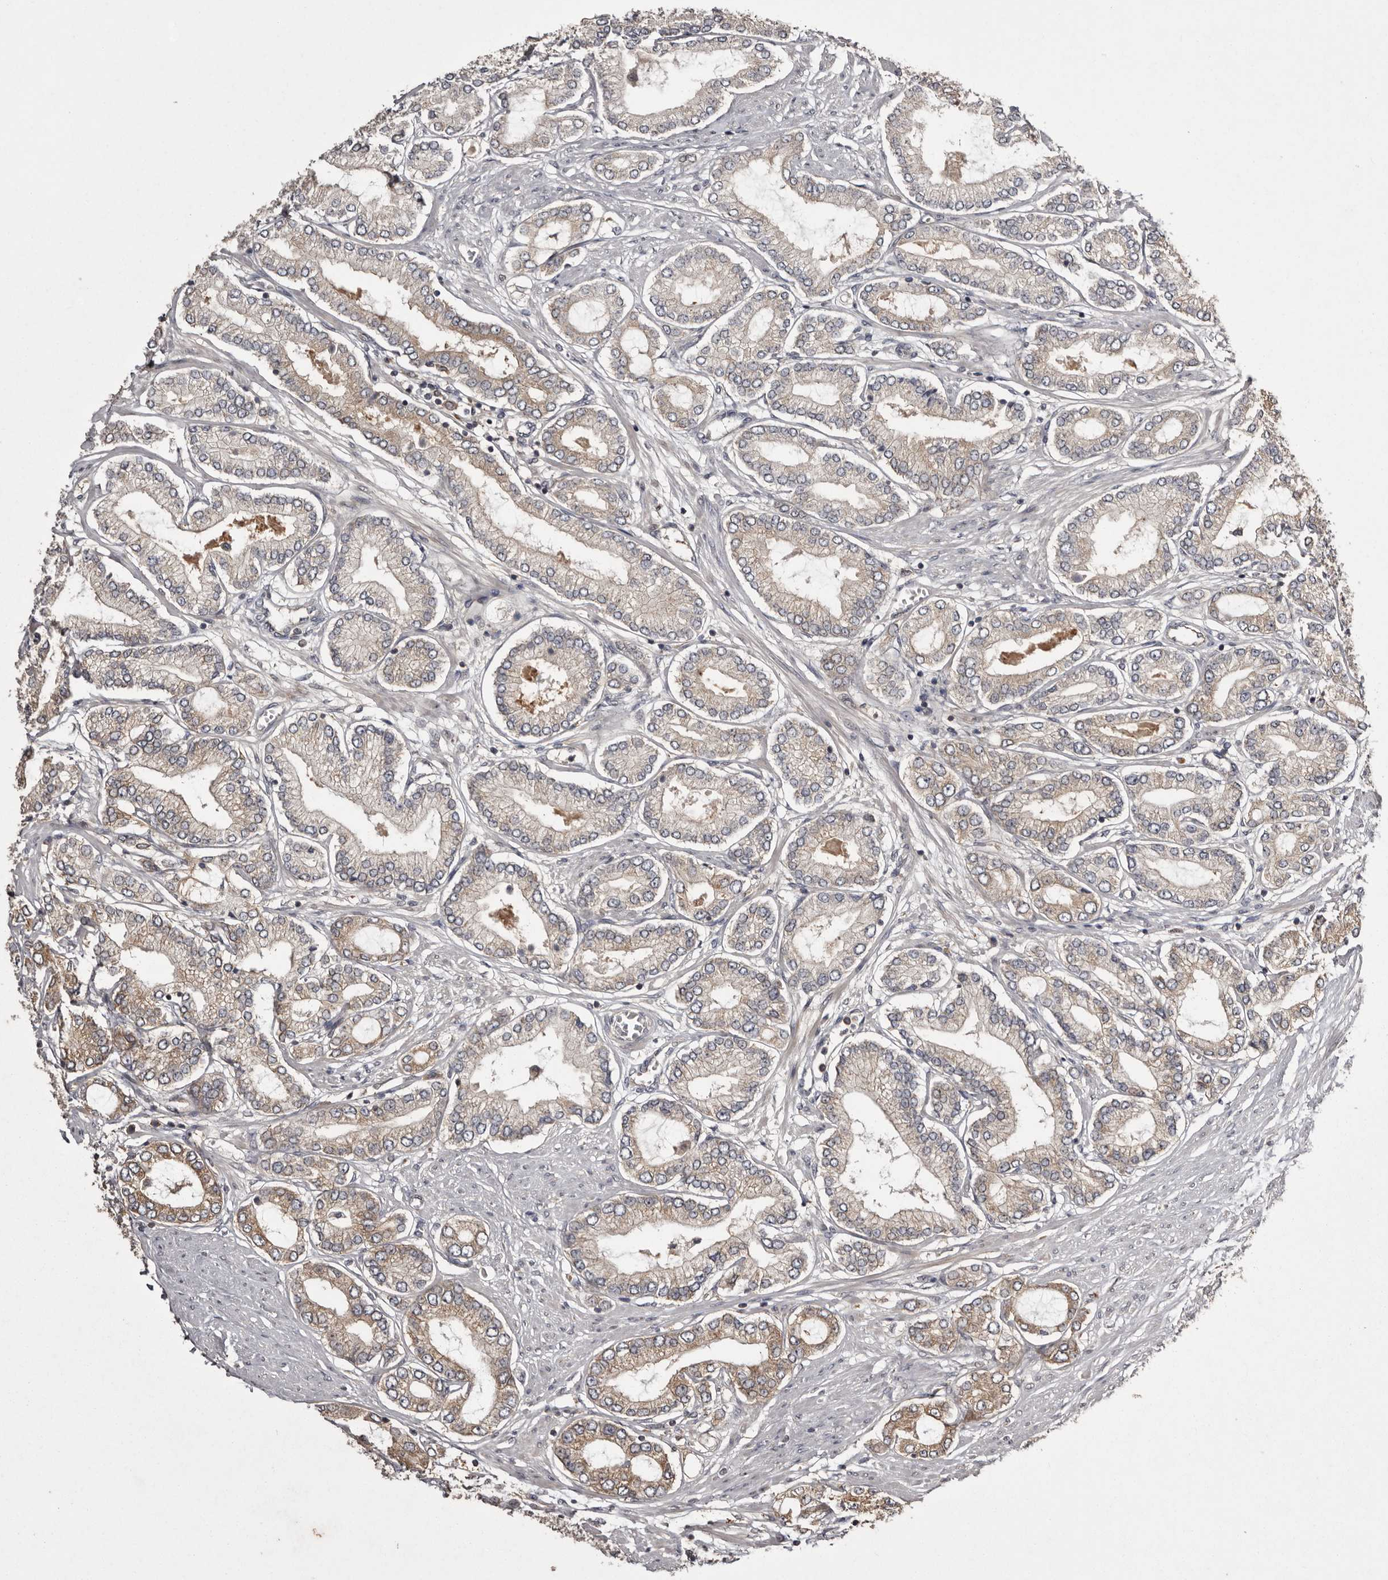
{"staining": {"intensity": "weak", "quantity": "25%-75%", "location": "cytoplasmic/membranous"}, "tissue": "prostate cancer", "cell_type": "Tumor cells", "image_type": "cancer", "snomed": [{"axis": "morphology", "description": "Adenocarcinoma, Low grade"}, {"axis": "topography", "description": "Prostate"}], "caption": "Protein staining of prostate low-grade adenocarcinoma tissue displays weak cytoplasmic/membranous expression in approximately 25%-75% of tumor cells. (brown staining indicates protein expression, while blue staining denotes nuclei).", "gene": "DARS1", "patient": {"sex": "male", "age": 63}}